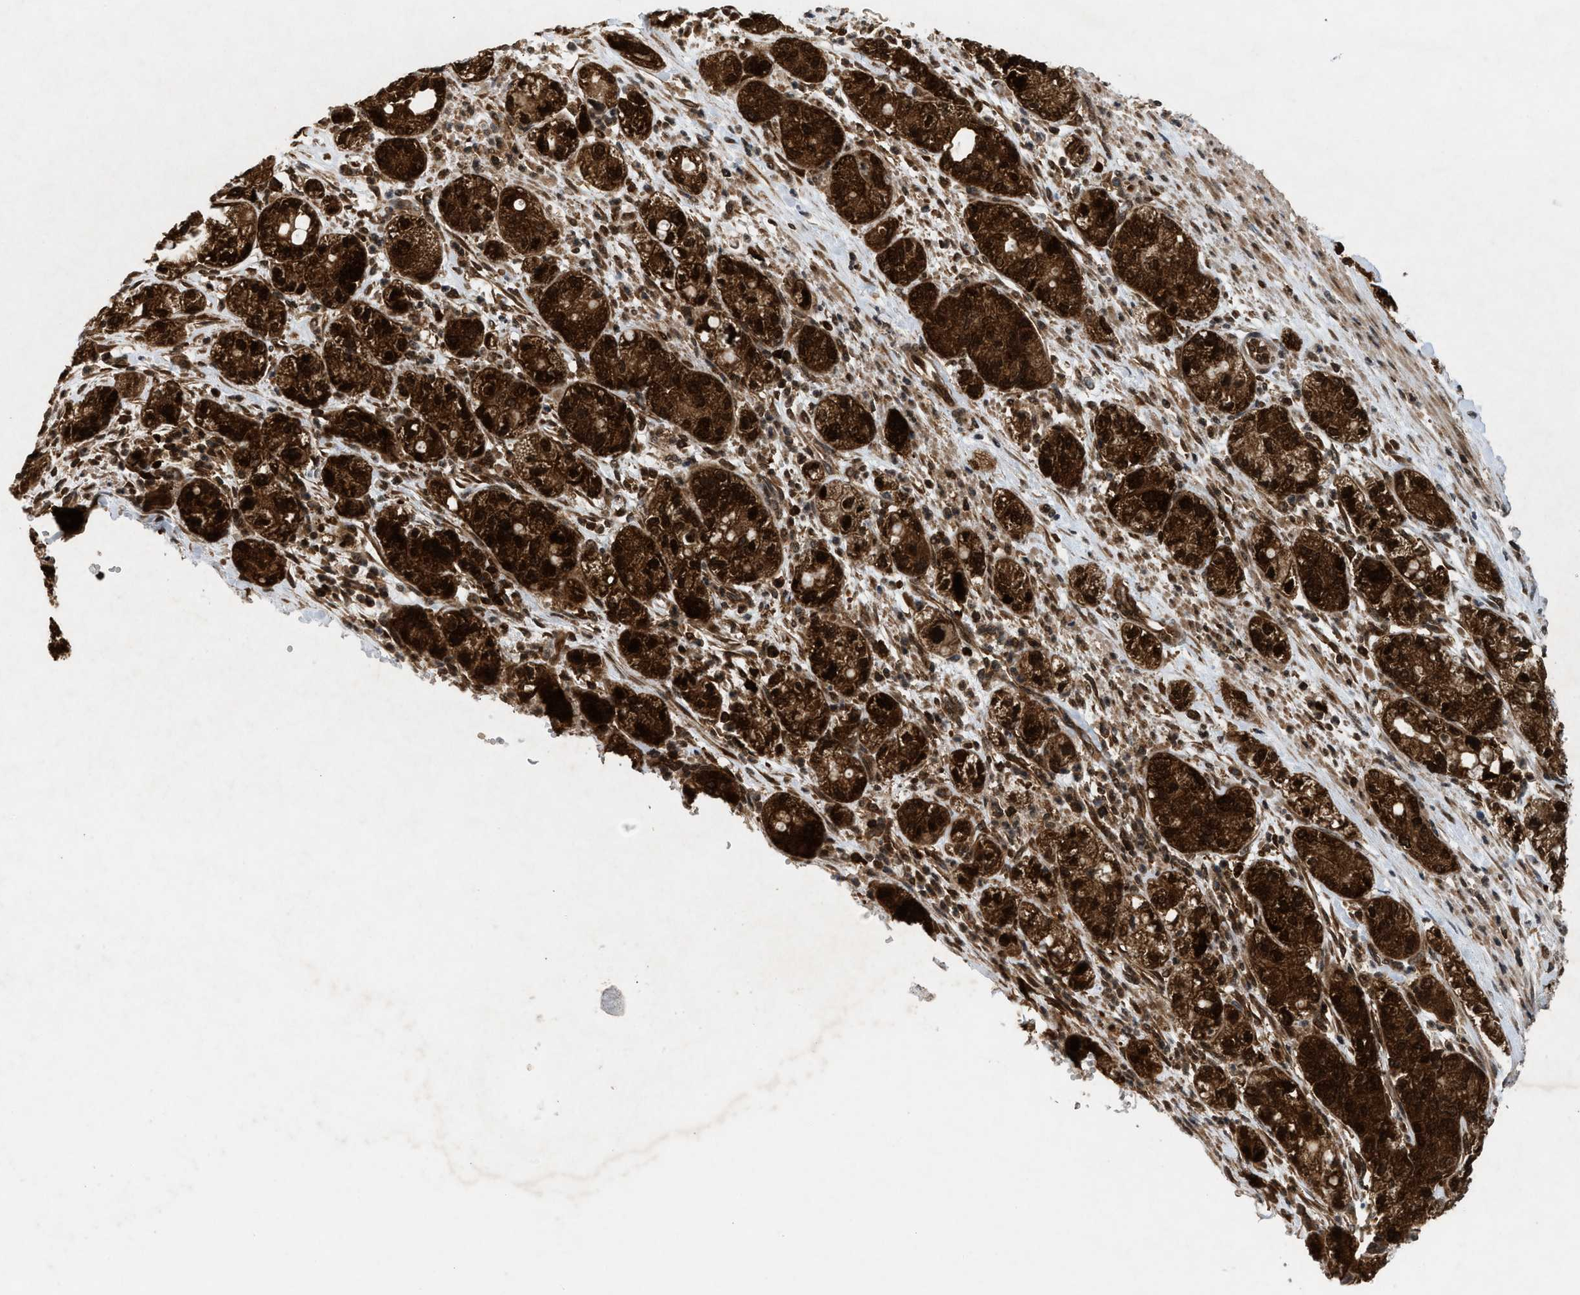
{"staining": {"intensity": "strong", "quantity": ">75%", "location": "cytoplasmic/membranous,nuclear"}, "tissue": "pancreatic cancer", "cell_type": "Tumor cells", "image_type": "cancer", "snomed": [{"axis": "morphology", "description": "Adenocarcinoma, NOS"}, {"axis": "topography", "description": "Pancreas"}], "caption": "Human pancreatic cancer stained with a brown dye displays strong cytoplasmic/membranous and nuclear positive staining in about >75% of tumor cells.", "gene": "OXSR1", "patient": {"sex": "female", "age": 78}}